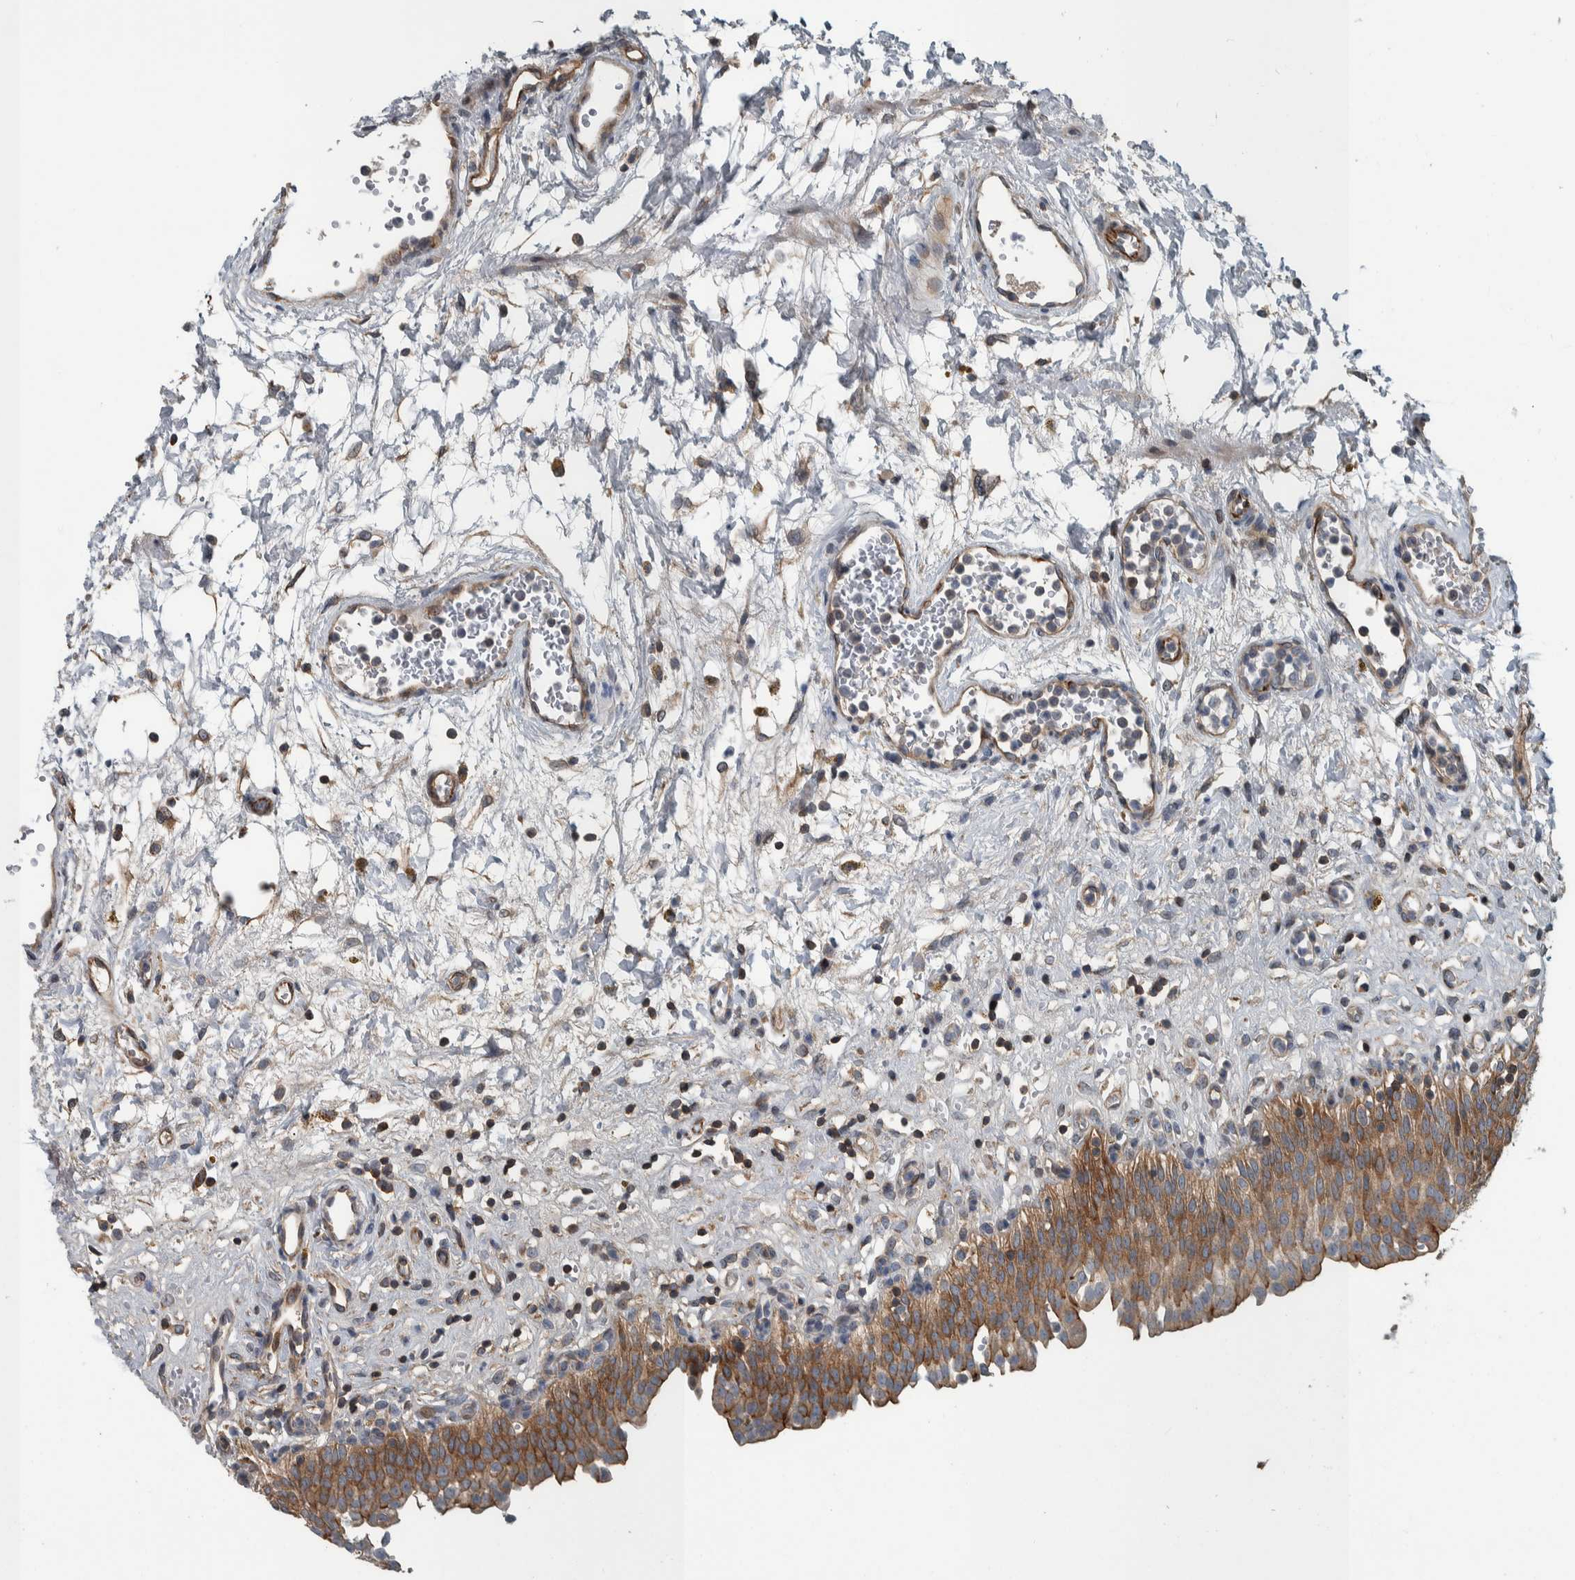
{"staining": {"intensity": "strong", "quantity": ">75%", "location": "cytoplasmic/membranous"}, "tissue": "urinary bladder", "cell_type": "Urothelial cells", "image_type": "normal", "snomed": [{"axis": "morphology", "description": "Urothelial carcinoma, High grade"}, {"axis": "topography", "description": "Urinary bladder"}], "caption": "A histopathology image of urinary bladder stained for a protein exhibits strong cytoplasmic/membranous brown staining in urothelial cells. (DAB IHC, brown staining for protein, blue staining for nuclei).", "gene": "BAIAP2L1", "patient": {"sex": "male", "age": 46}}